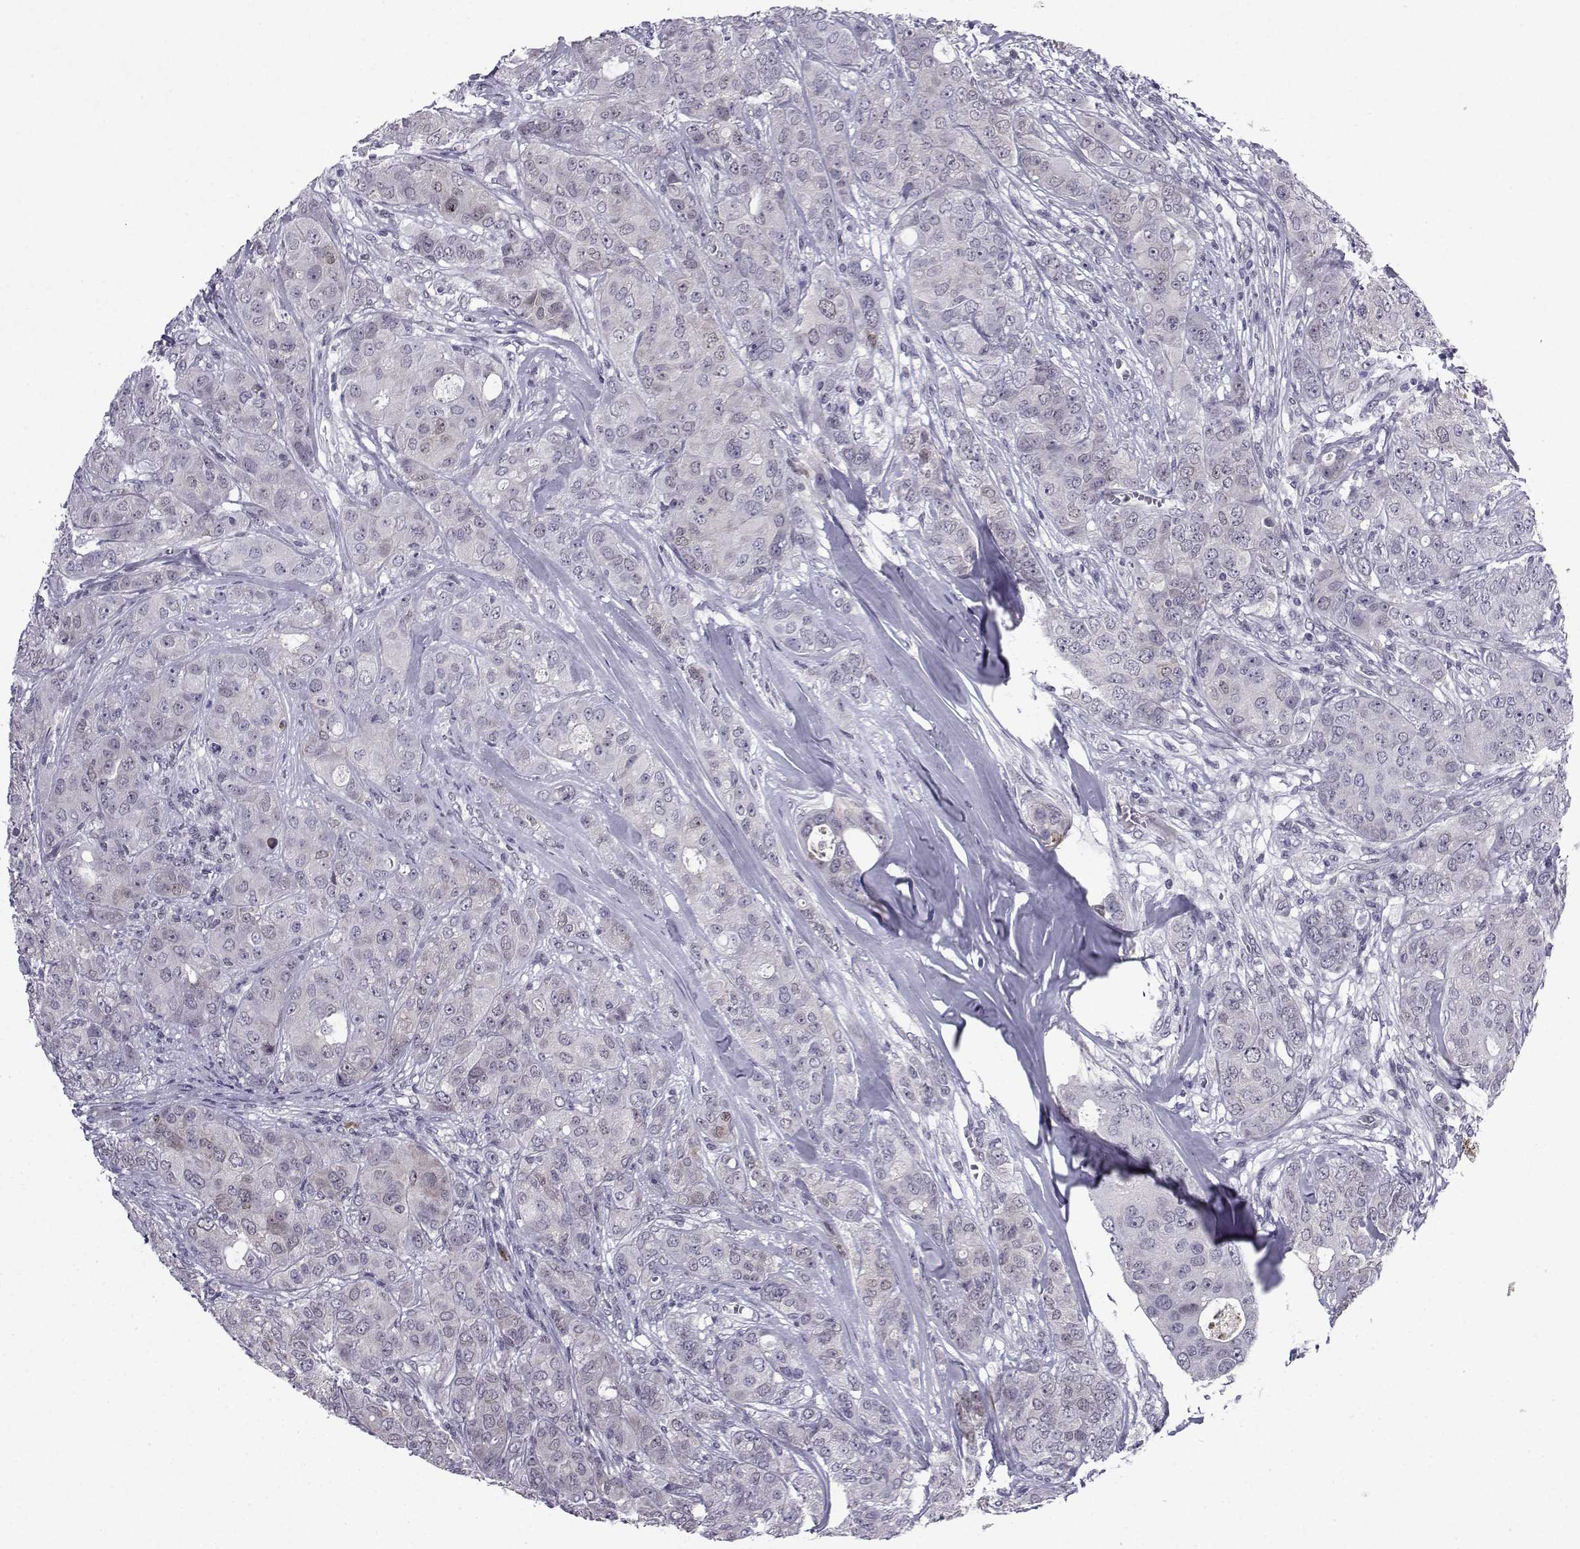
{"staining": {"intensity": "weak", "quantity": "<25%", "location": "nuclear"}, "tissue": "breast cancer", "cell_type": "Tumor cells", "image_type": "cancer", "snomed": [{"axis": "morphology", "description": "Duct carcinoma"}, {"axis": "topography", "description": "Breast"}], "caption": "Tumor cells show no significant protein positivity in breast invasive ductal carcinoma. The staining is performed using DAB (3,3'-diaminobenzidine) brown chromogen with nuclei counter-stained in using hematoxylin.", "gene": "RBM24", "patient": {"sex": "female", "age": 43}}